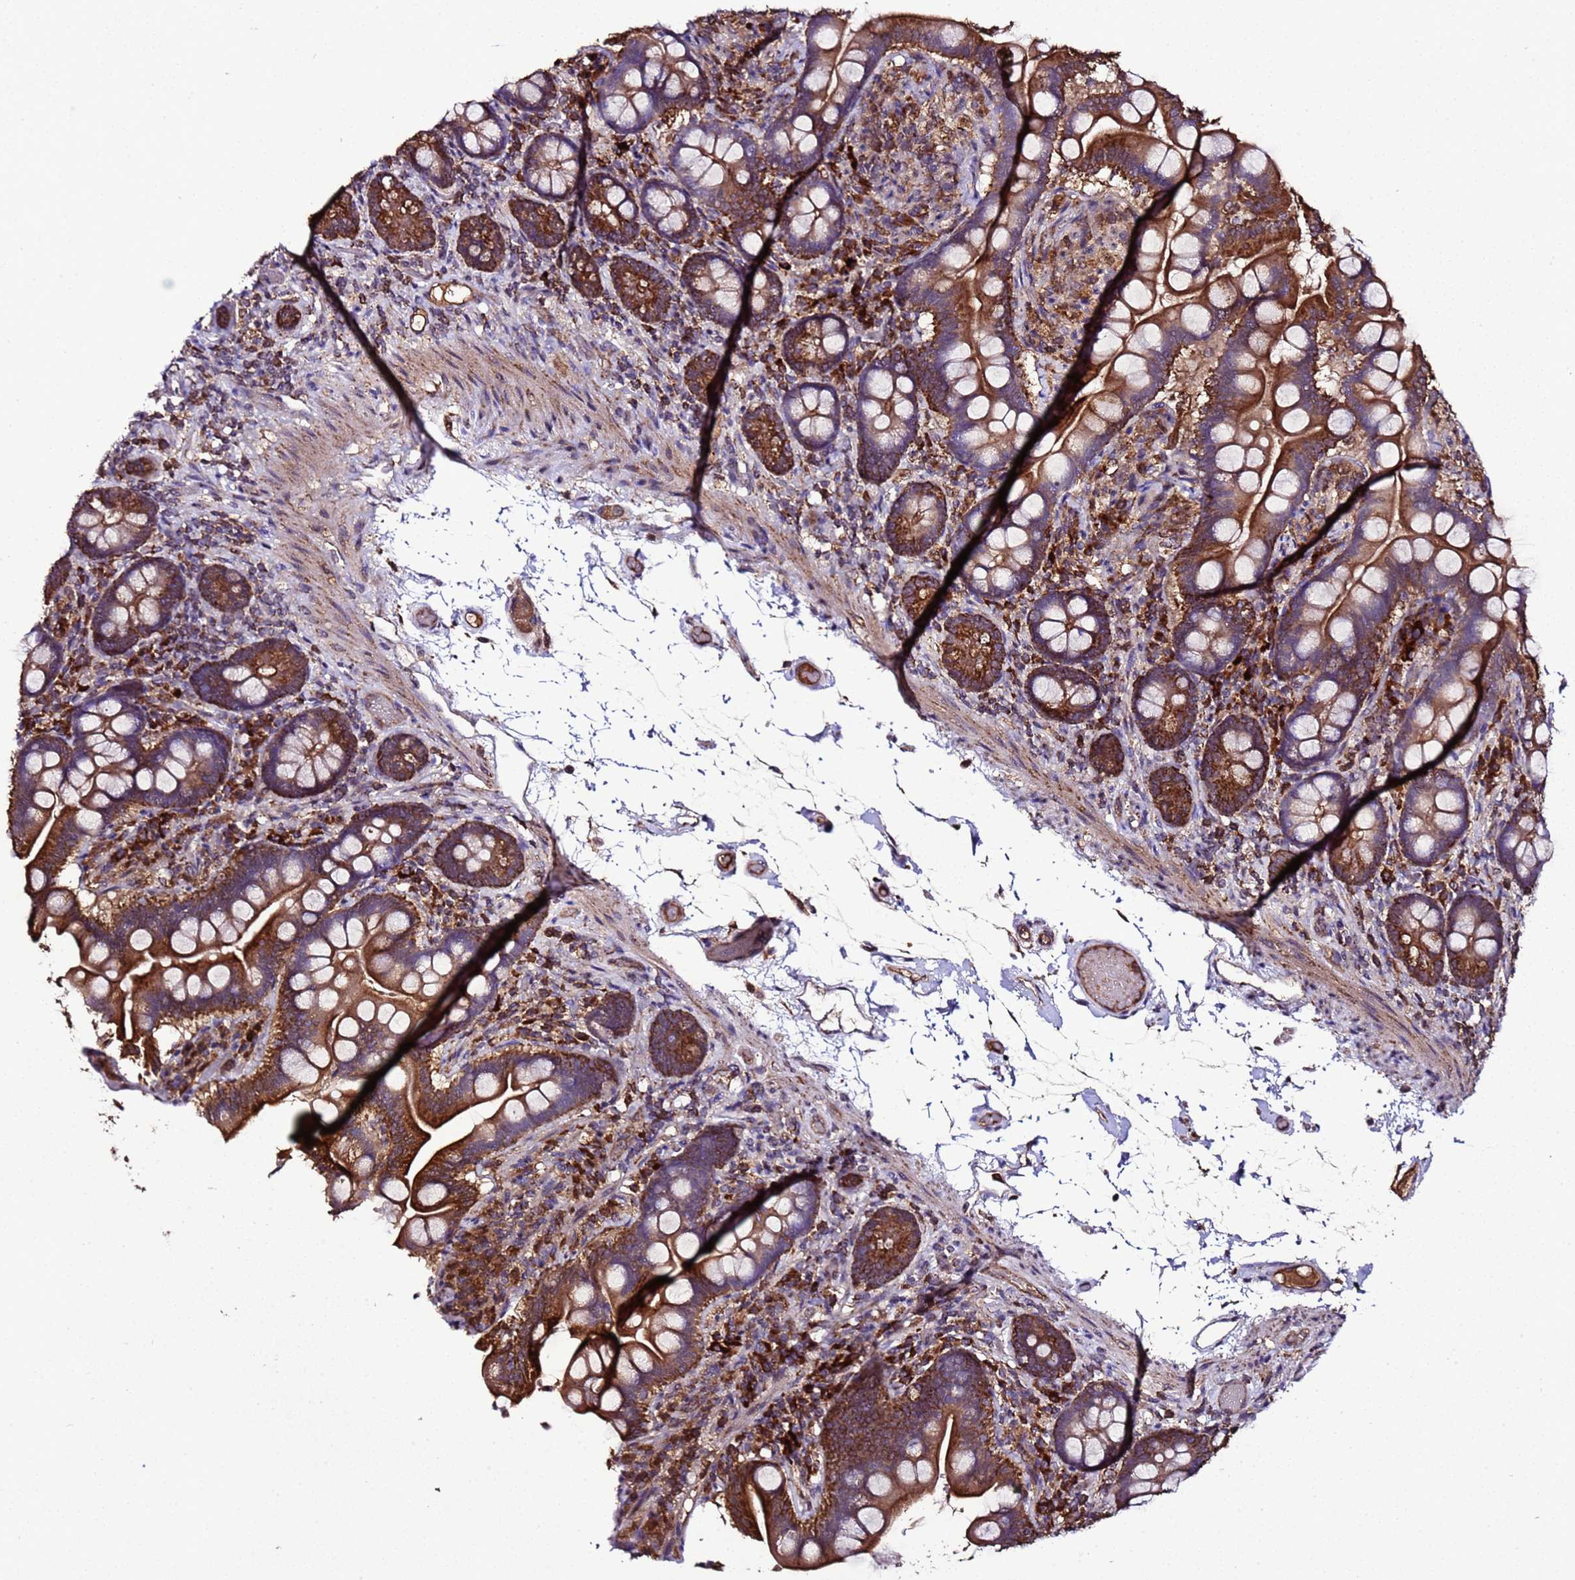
{"staining": {"intensity": "strong", "quantity": ">75%", "location": "cytoplasmic/membranous"}, "tissue": "small intestine", "cell_type": "Glandular cells", "image_type": "normal", "snomed": [{"axis": "morphology", "description": "Normal tissue, NOS"}, {"axis": "topography", "description": "Small intestine"}], "caption": "Protein expression analysis of normal human small intestine reveals strong cytoplasmic/membranous positivity in approximately >75% of glandular cells. (IHC, brightfield microscopy, high magnification).", "gene": "HSPBAP1", "patient": {"sex": "female", "age": 64}}